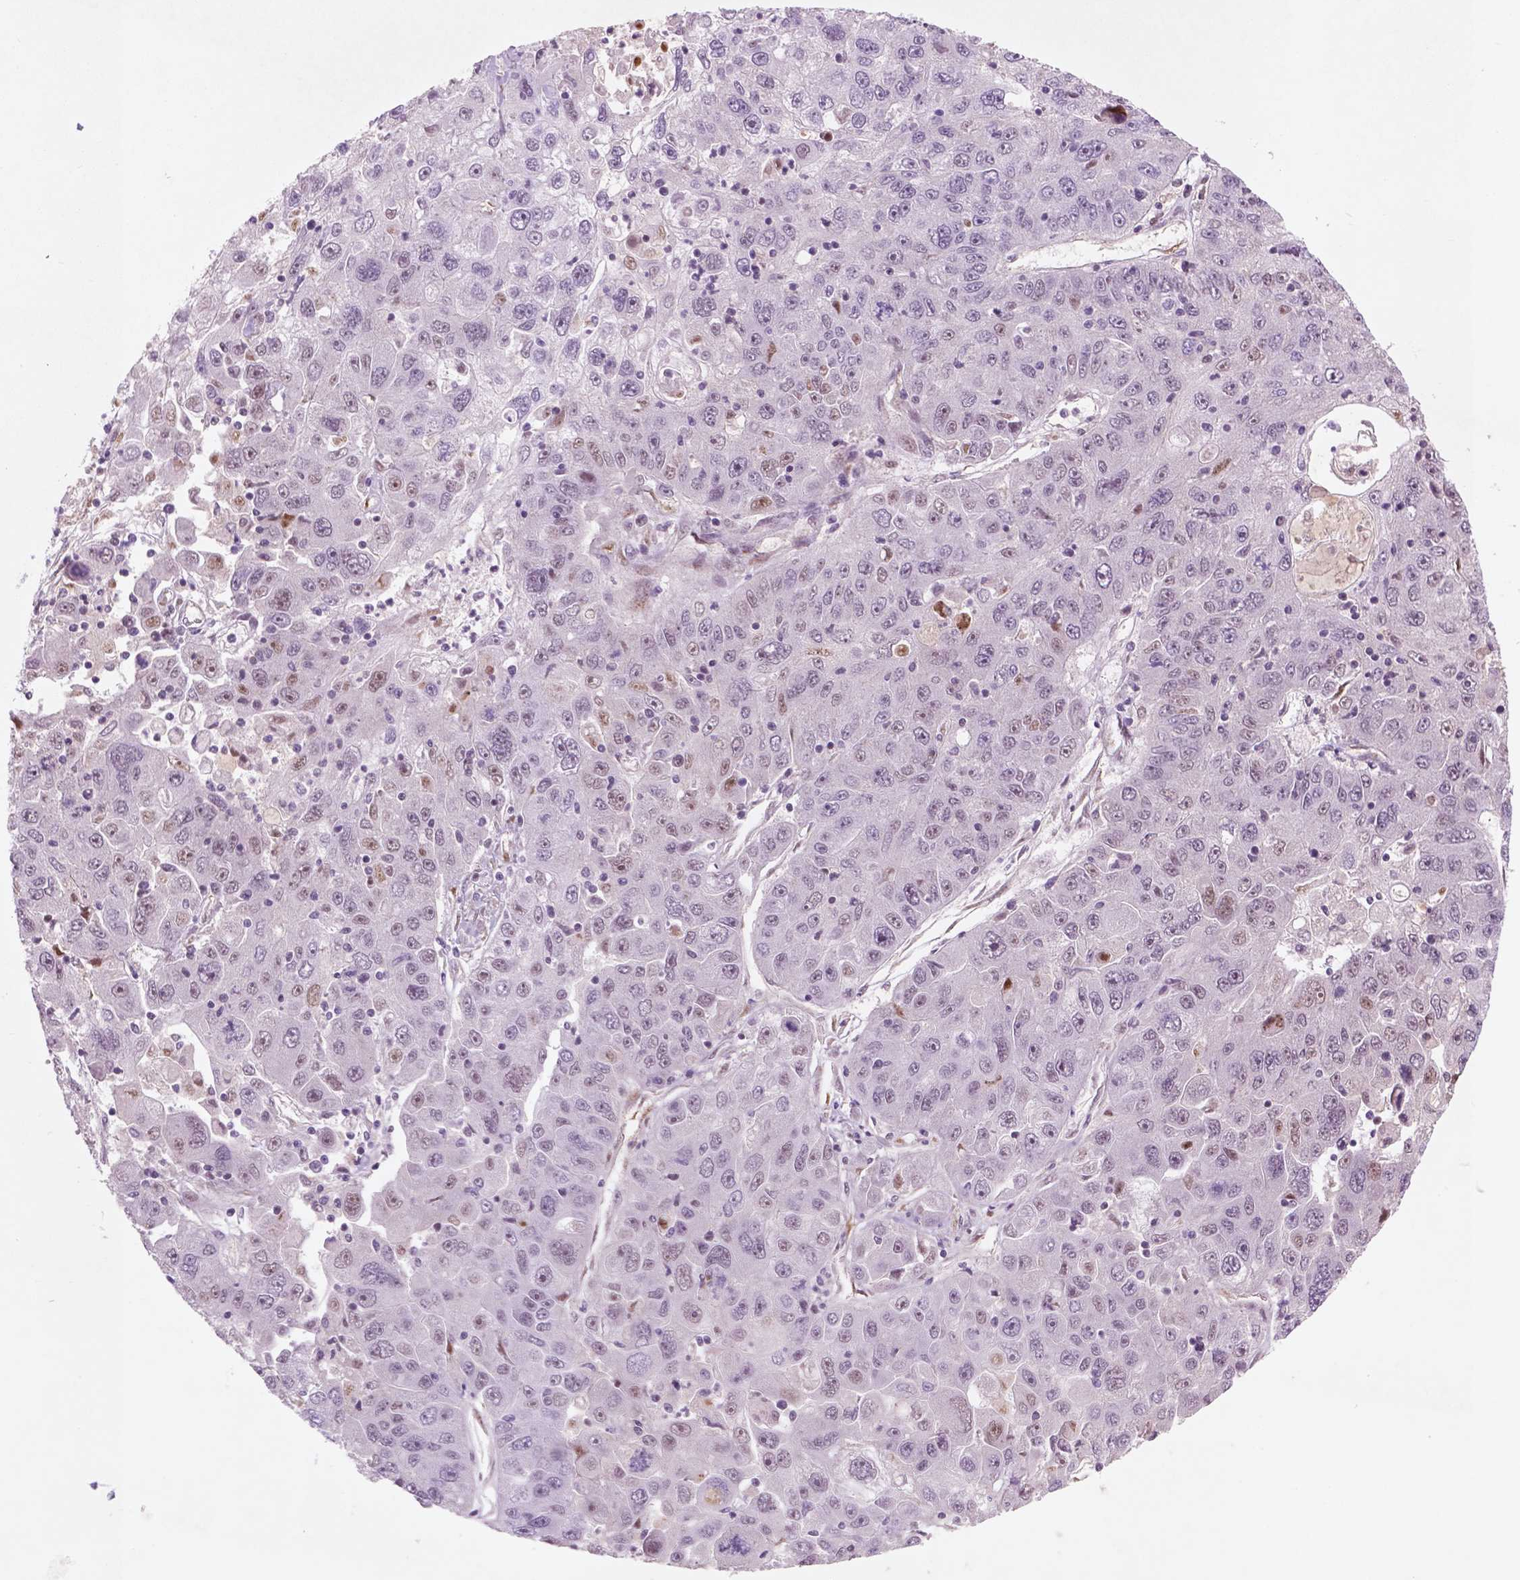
{"staining": {"intensity": "weak", "quantity": "<25%", "location": "nuclear"}, "tissue": "stomach cancer", "cell_type": "Tumor cells", "image_type": "cancer", "snomed": [{"axis": "morphology", "description": "Adenocarcinoma, NOS"}, {"axis": "topography", "description": "Stomach"}], "caption": "Immunohistochemistry histopathology image of neoplastic tissue: human stomach adenocarcinoma stained with DAB (3,3'-diaminobenzidine) shows no significant protein expression in tumor cells.", "gene": "CTR9", "patient": {"sex": "male", "age": 56}}